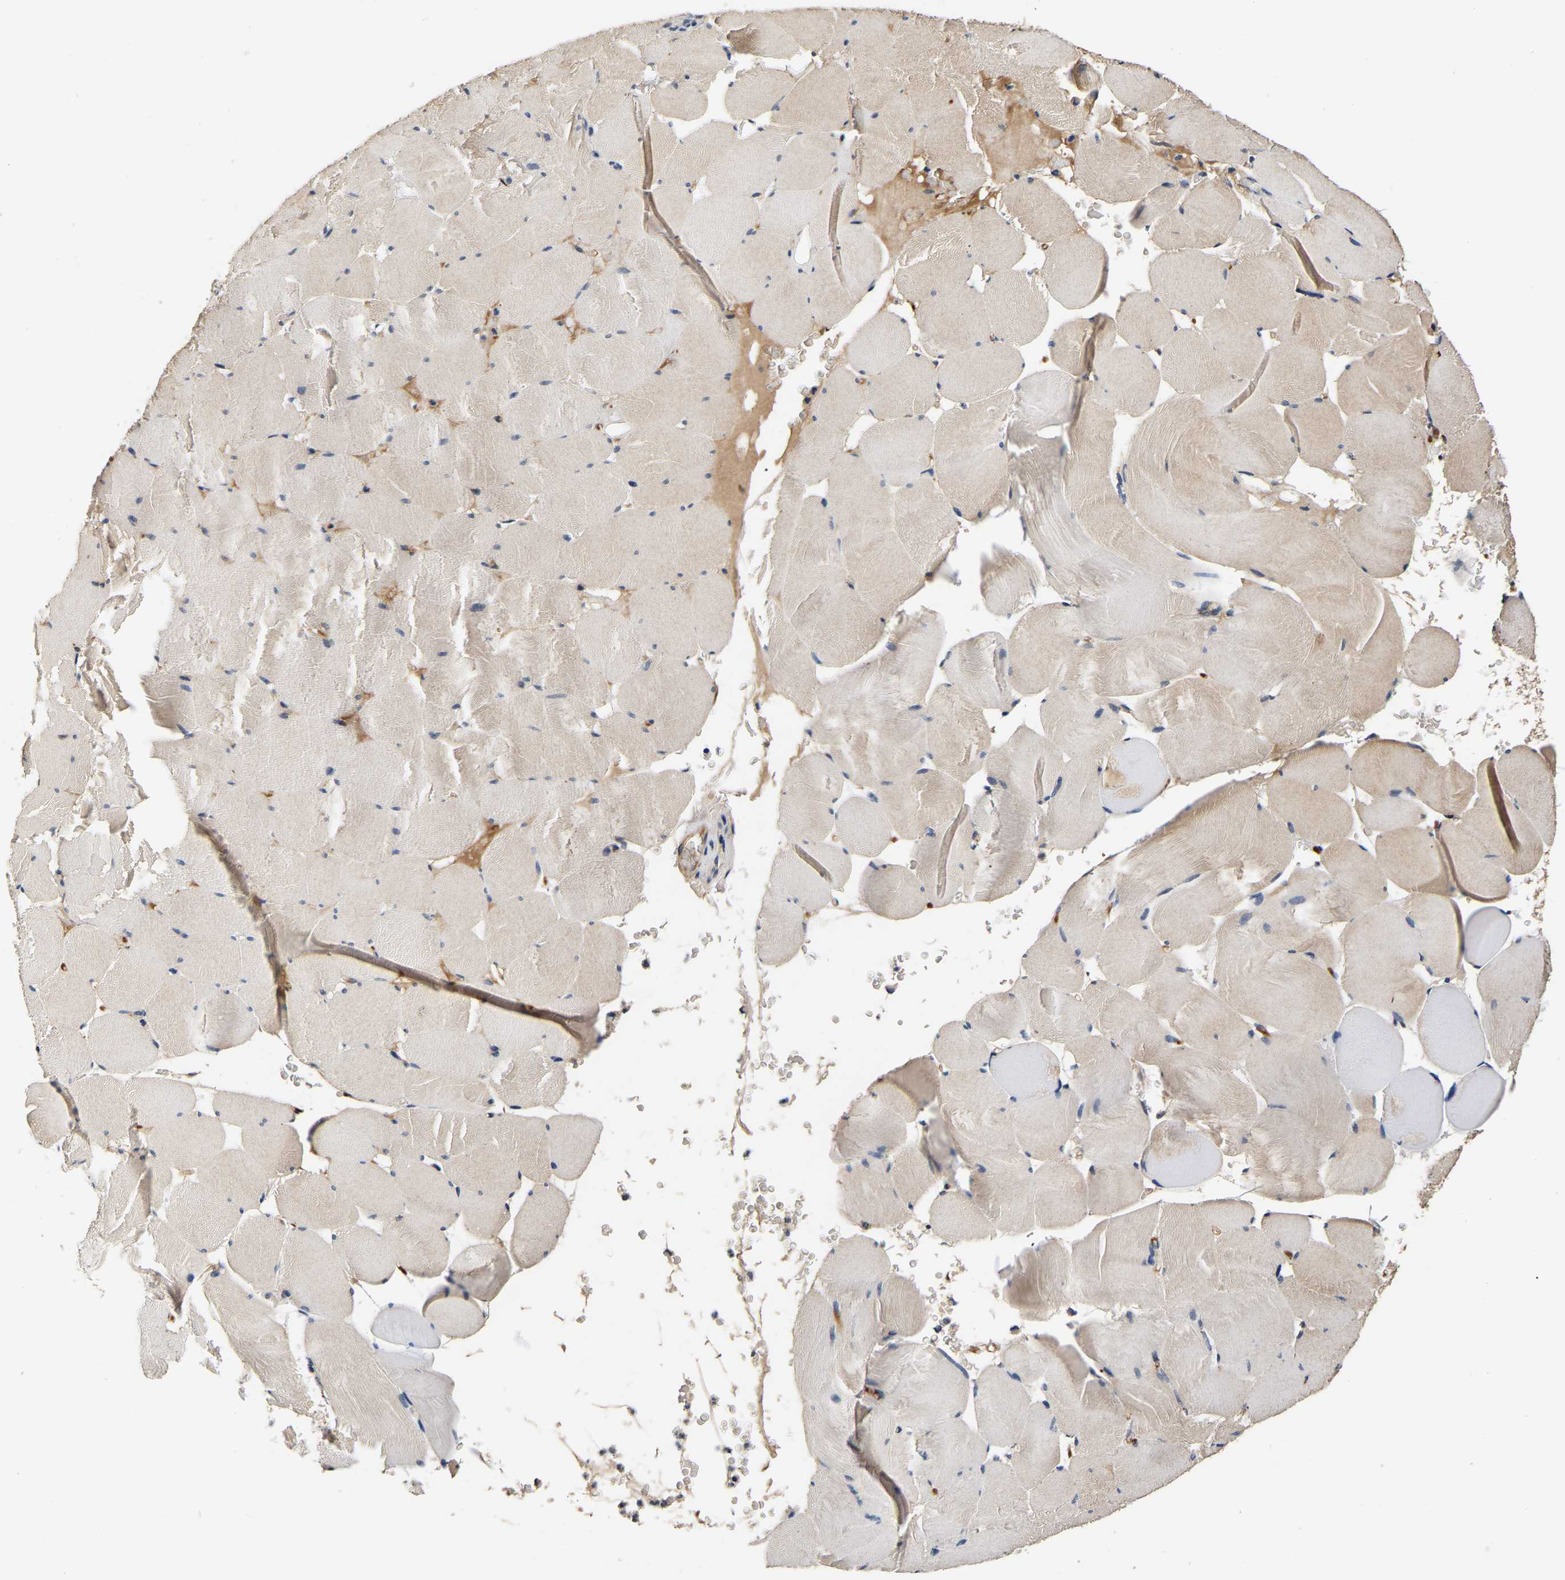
{"staining": {"intensity": "negative", "quantity": "none", "location": "none"}, "tissue": "skeletal muscle", "cell_type": "Myocytes", "image_type": "normal", "snomed": [{"axis": "morphology", "description": "Normal tissue, NOS"}, {"axis": "topography", "description": "Skeletal muscle"}], "caption": "Immunohistochemistry micrograph of benign skeletal muscle: skeletal muscle stained with DAB shows no significant protein positivity in myocytes.", "gene": "RUVBL1", "patient": {"sex": "male", "age": 62}}